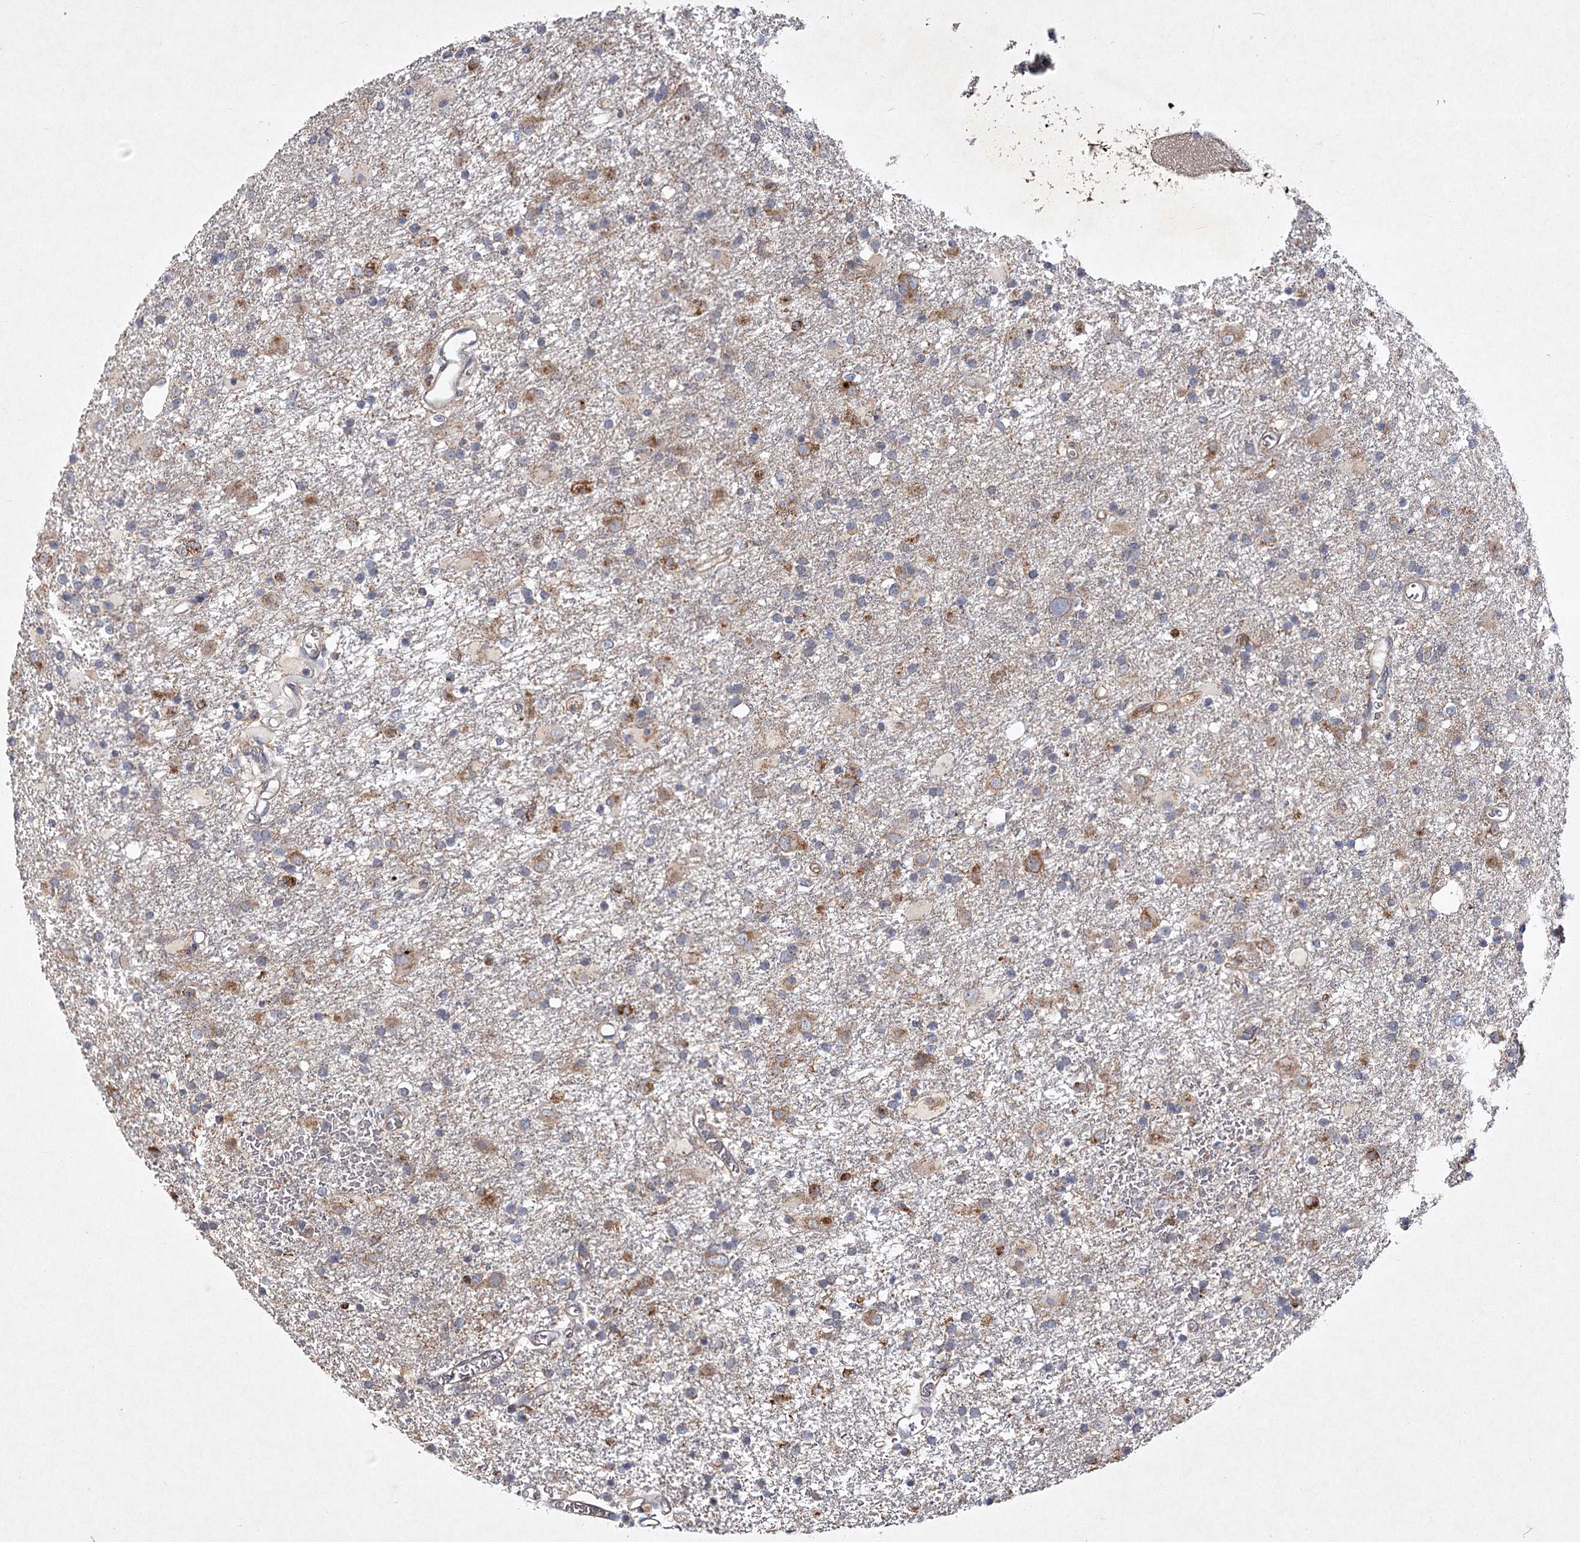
{"staining": {"intensity": "moderate", "quantity": "<25%", "location": "cytoplasmic/membranous"}, "tissue": "glioma", "cell_type": "Tumor cells", "image_type": "cancer", "snomed": [{"axis": "morphology", "description": "Glioma, malignant, Low grade"}, {"axis": "topography", "description": "Brain"}], "caption": "Immunohistochemistry photomicrograph of neoplastic tissue: malignant glioma (low-grade) stained using immunohistochemistry (IHC) demonstrates low levels of moderate protein expression localized specifically in the cytoplasmic/membranous of tumor cells, appearing as a cytoplasmic/membranous brown color.", "gene": "MFN1", "patient": {"sex": "male", "age": 65}}